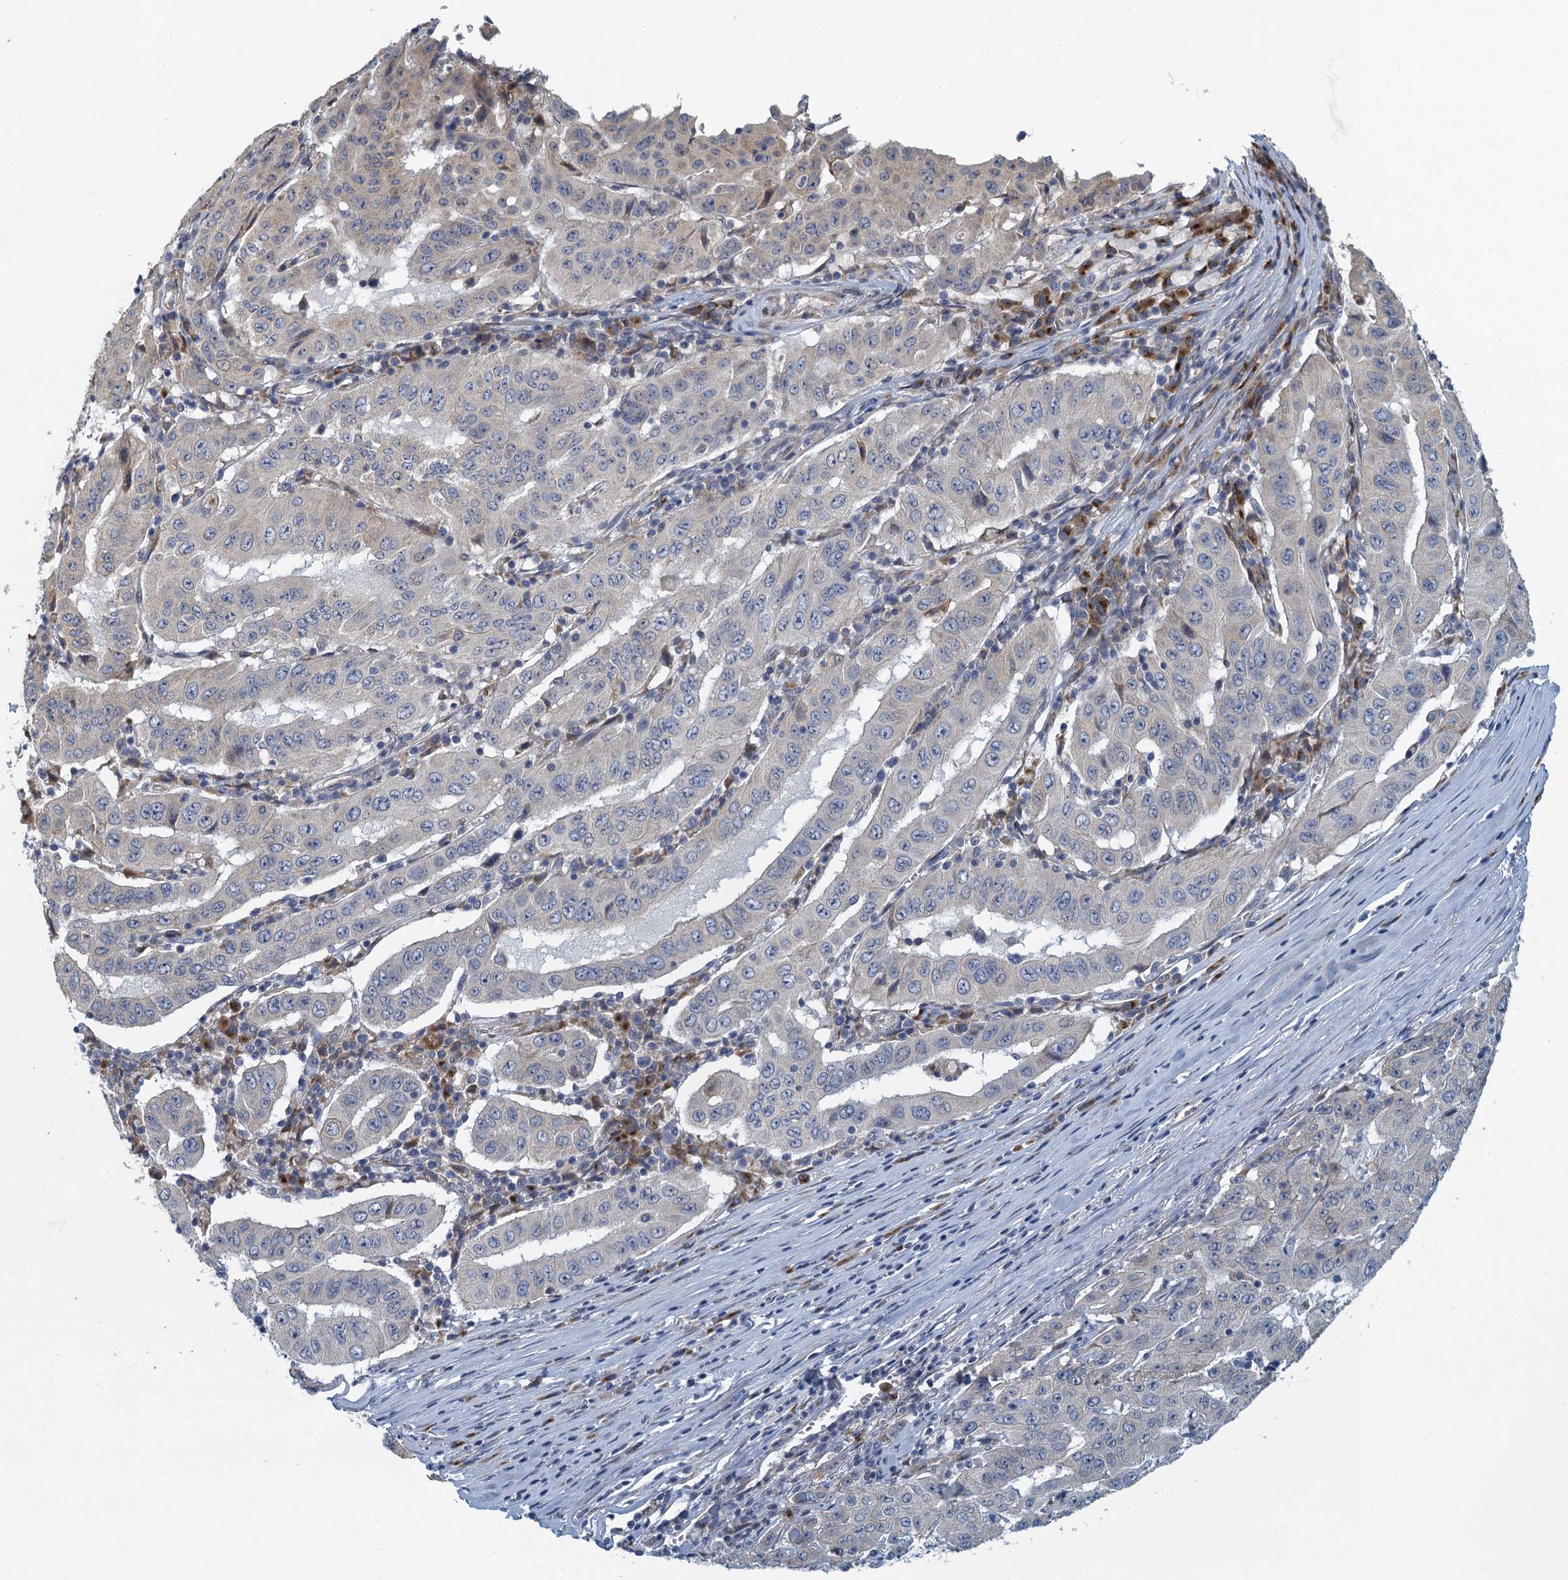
{"staining": {"intensity": "negative", "quantity": "none", "location": "none"}, "tissue": "pancreatic cancer", "cell_type": "Tumor cells", "image_type": "cancer", "snomed": [{"axis": "morphology", "description": "Adenocarcinoma, NOS"}, {"axis": "topography", "description": "Pancreas"}], "caption": "High power microscopy micrograph of an immunohistochemistry image of adenocarcinoma (pancreatic), revealing no significant staining in tumor cells. (Stains: DAB immunohistochemistry (IHC) with hematoxylin counter stain, Microscopy: brightfield microscopy at high magnification).", "gene": "ALG2", "patient": {"sex": "male", "age": 63}}